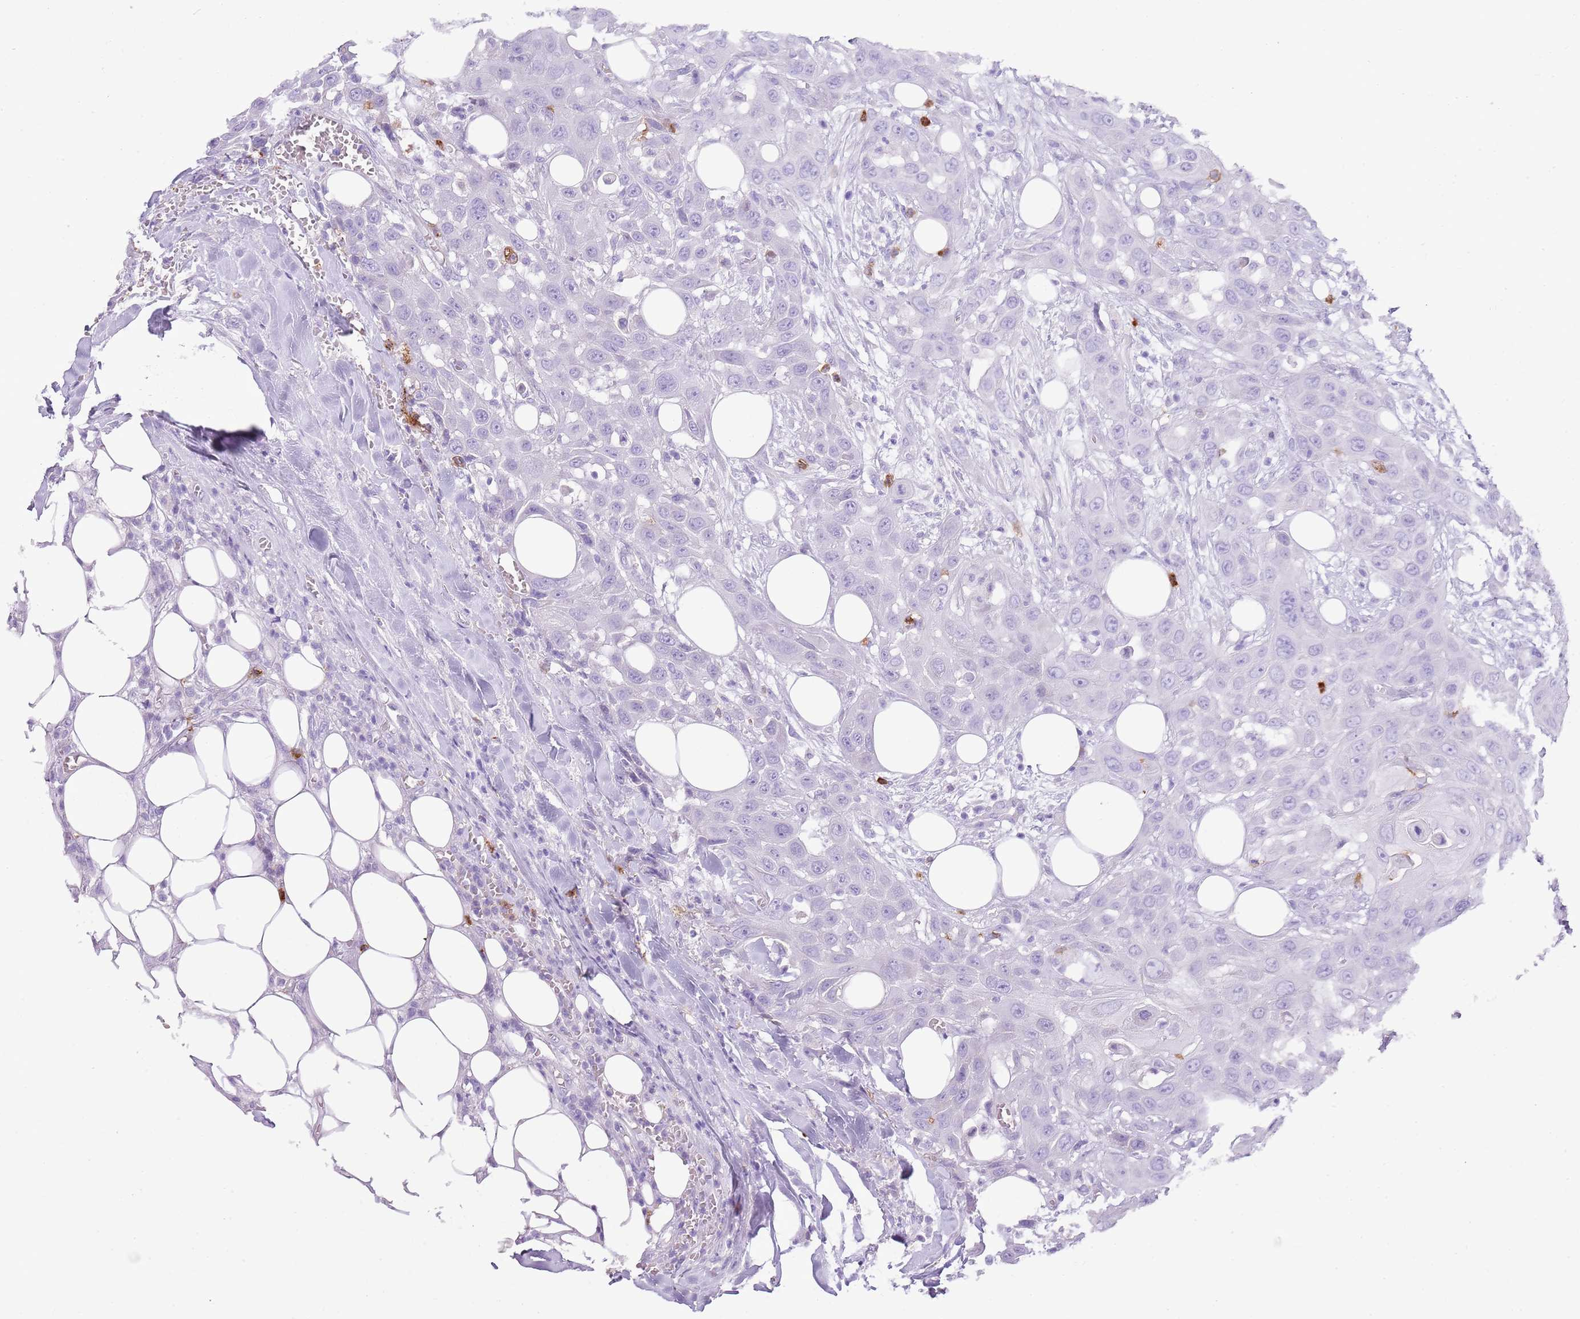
{"staining": {"intensity": "negative", "quantity": "none", "location": "none"}, "tissue": "head and neck cancer", "cell_type": "Tumor cells", "image_type": "cancer", "snomed": [{"axis": "morphology", "description": "Squamous cell carcinoma, NOS"}, {"axis": "topography", "description": "Head-Neck"}], "caption": "IHC histopathology image of human head and neck cancer stained for a protein (brown), which reveals no positivity in tumor cells.", "gene": "CD177", "patient": {"sex": "male", "age": 81}}